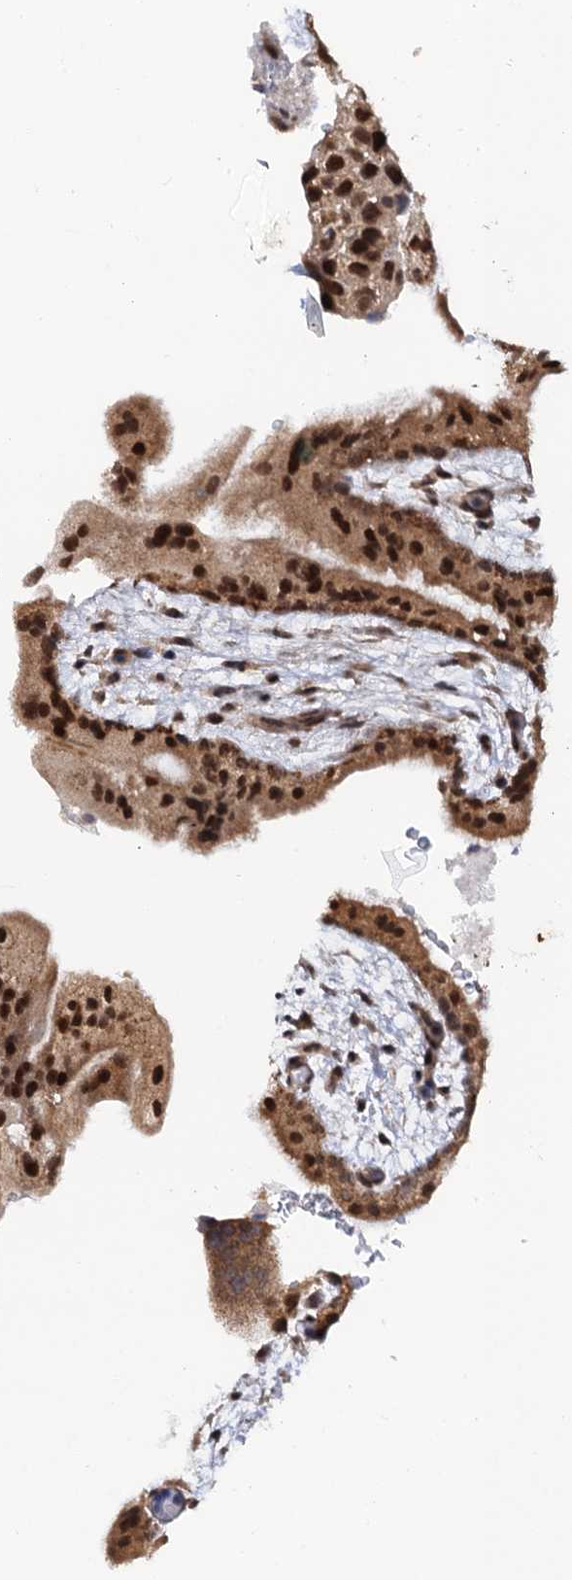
{"staining": {"intensity": "strong", "quantity": ">75%", "location": "cytoplasmic/membranous,nuclear"}, "tissue": "placenta", "cell_type": "Trophoblastic cells", "image_type": "normal", "snomed": [{"axis": "morphology", "description": "Normal tissue, NOS"}, {"axis": "topography", "description": "Placenta"}], "caption": "Trophoblastic cells reveal high levels of strong cytoplasmic/membranous,nuclear expression in approximately >75% of cells in normal human placenta. The protein of interest is shown in brown color, while the nuclei are stained blue.", "gene": "ZAR1L", "patient": {"sex": "female", "age": 35}}